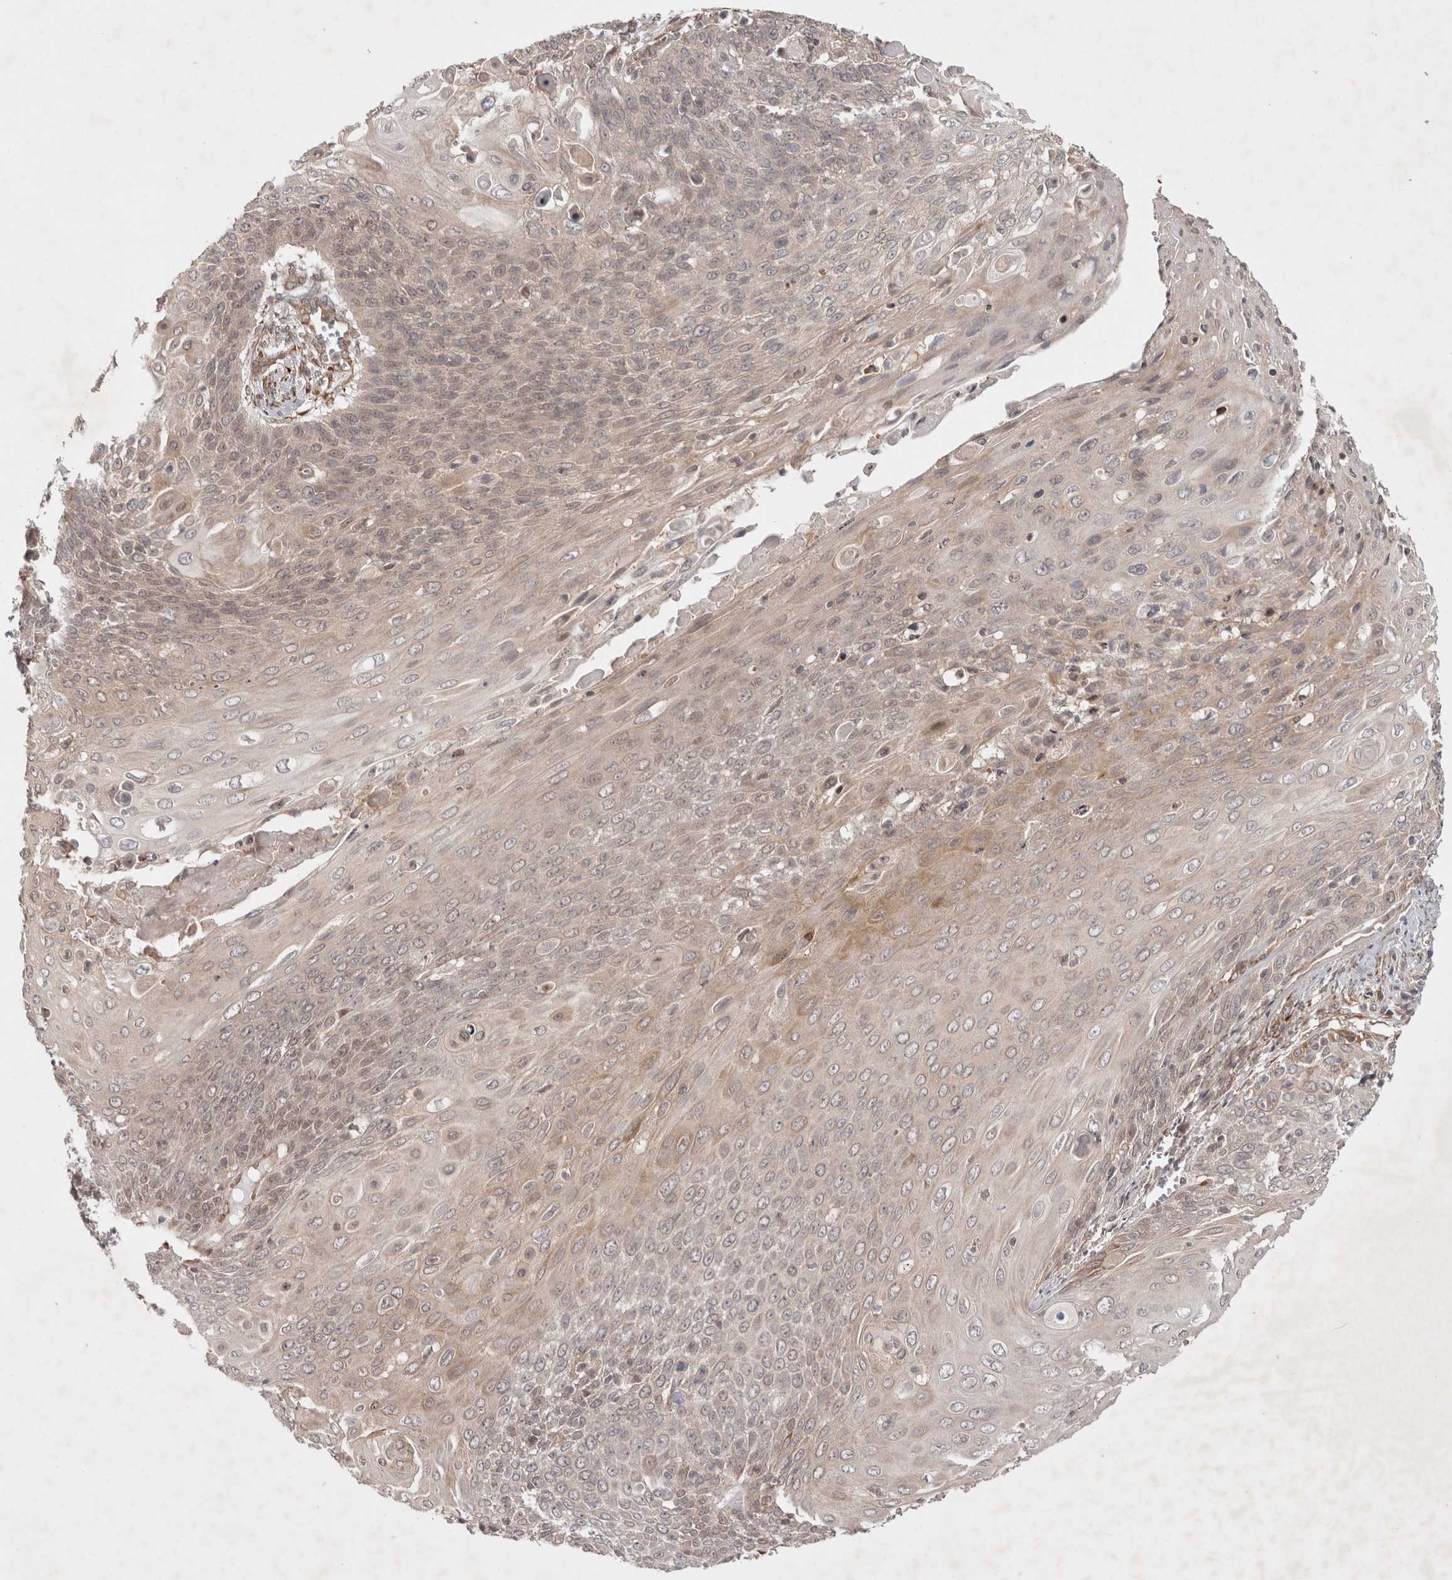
{"staining": {"intensity": "weak", "quantity": "<25%", "location": "nuclear"}, "tissue": "cervical cancer", "cell_type": "Tumor cells", "image_type": "cancer", "snomed": [{"axis": "morphology", "description": "Squamous cell carcinoma, NOS"}, {"axis": "topography", "description": "Cervix"}], "caption": "Tumor cells are negative for brown protein staining in cervical cancer. (Immunohistochemistry (ihc), brightfield microscopy, high magnification).", "gene": "ZNF318", "patient": {"sex": "female", "age": 39}}